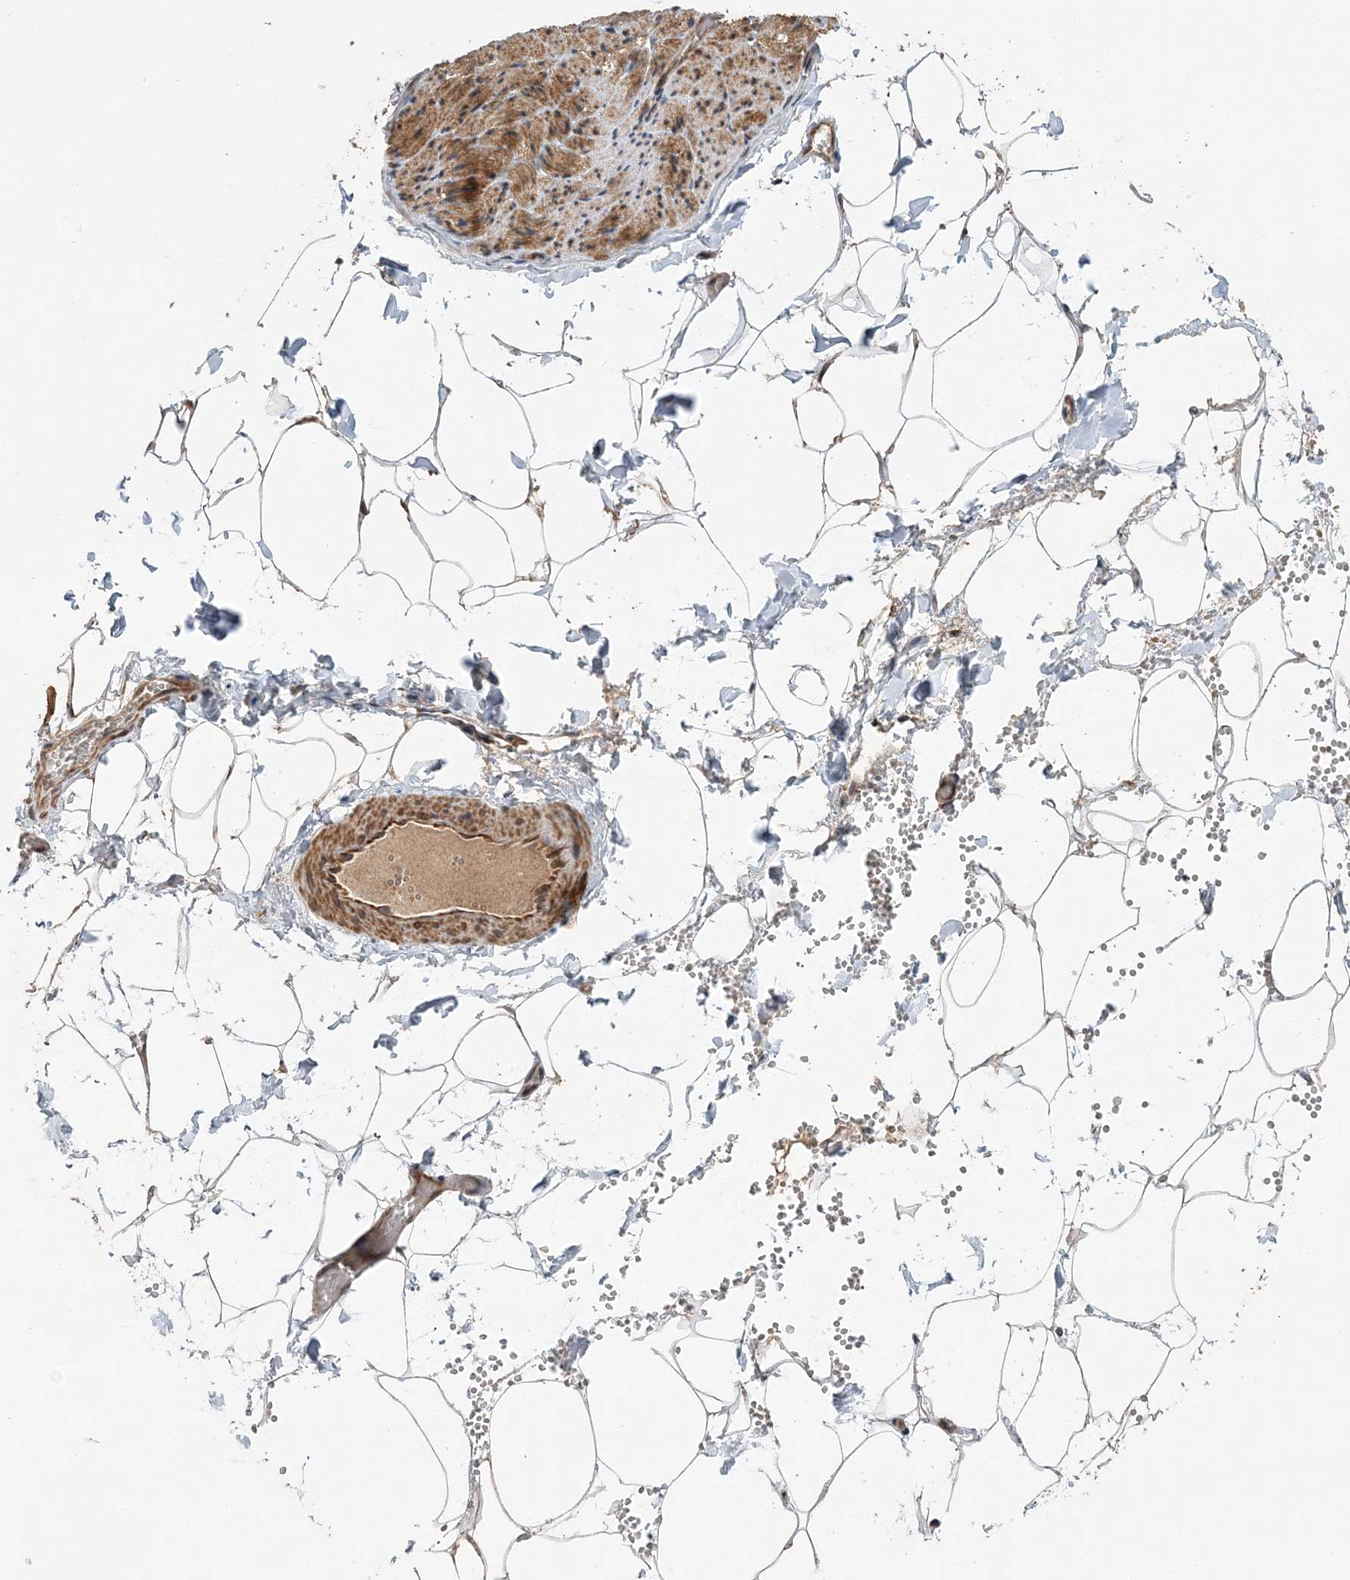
{"staining": {"intensity": "weak", "quantity": ">75%", "location": "cytoplasmic/membranous"}, "tissue": "adipose tissue", "cell_type": "Adipocytes", "image_type": "normal", "snomed": [{"axis": "morphology", "description": "Normal tissue, NOS"}, {"axis": "topography", "description": "Gallbladder"}, {"axis": "topography", "description": "Peripheral nerve tissue"}], "caption": "Weak cytoplasmic/membranous staining is appreciated in approximately >75% of adipocytes in unremarkable adipose tissue. (DAB IHC with brightfield microscopy, high magnification).", "gene": "UBTD2", "patient": {"sex": "male", "age": 38}}